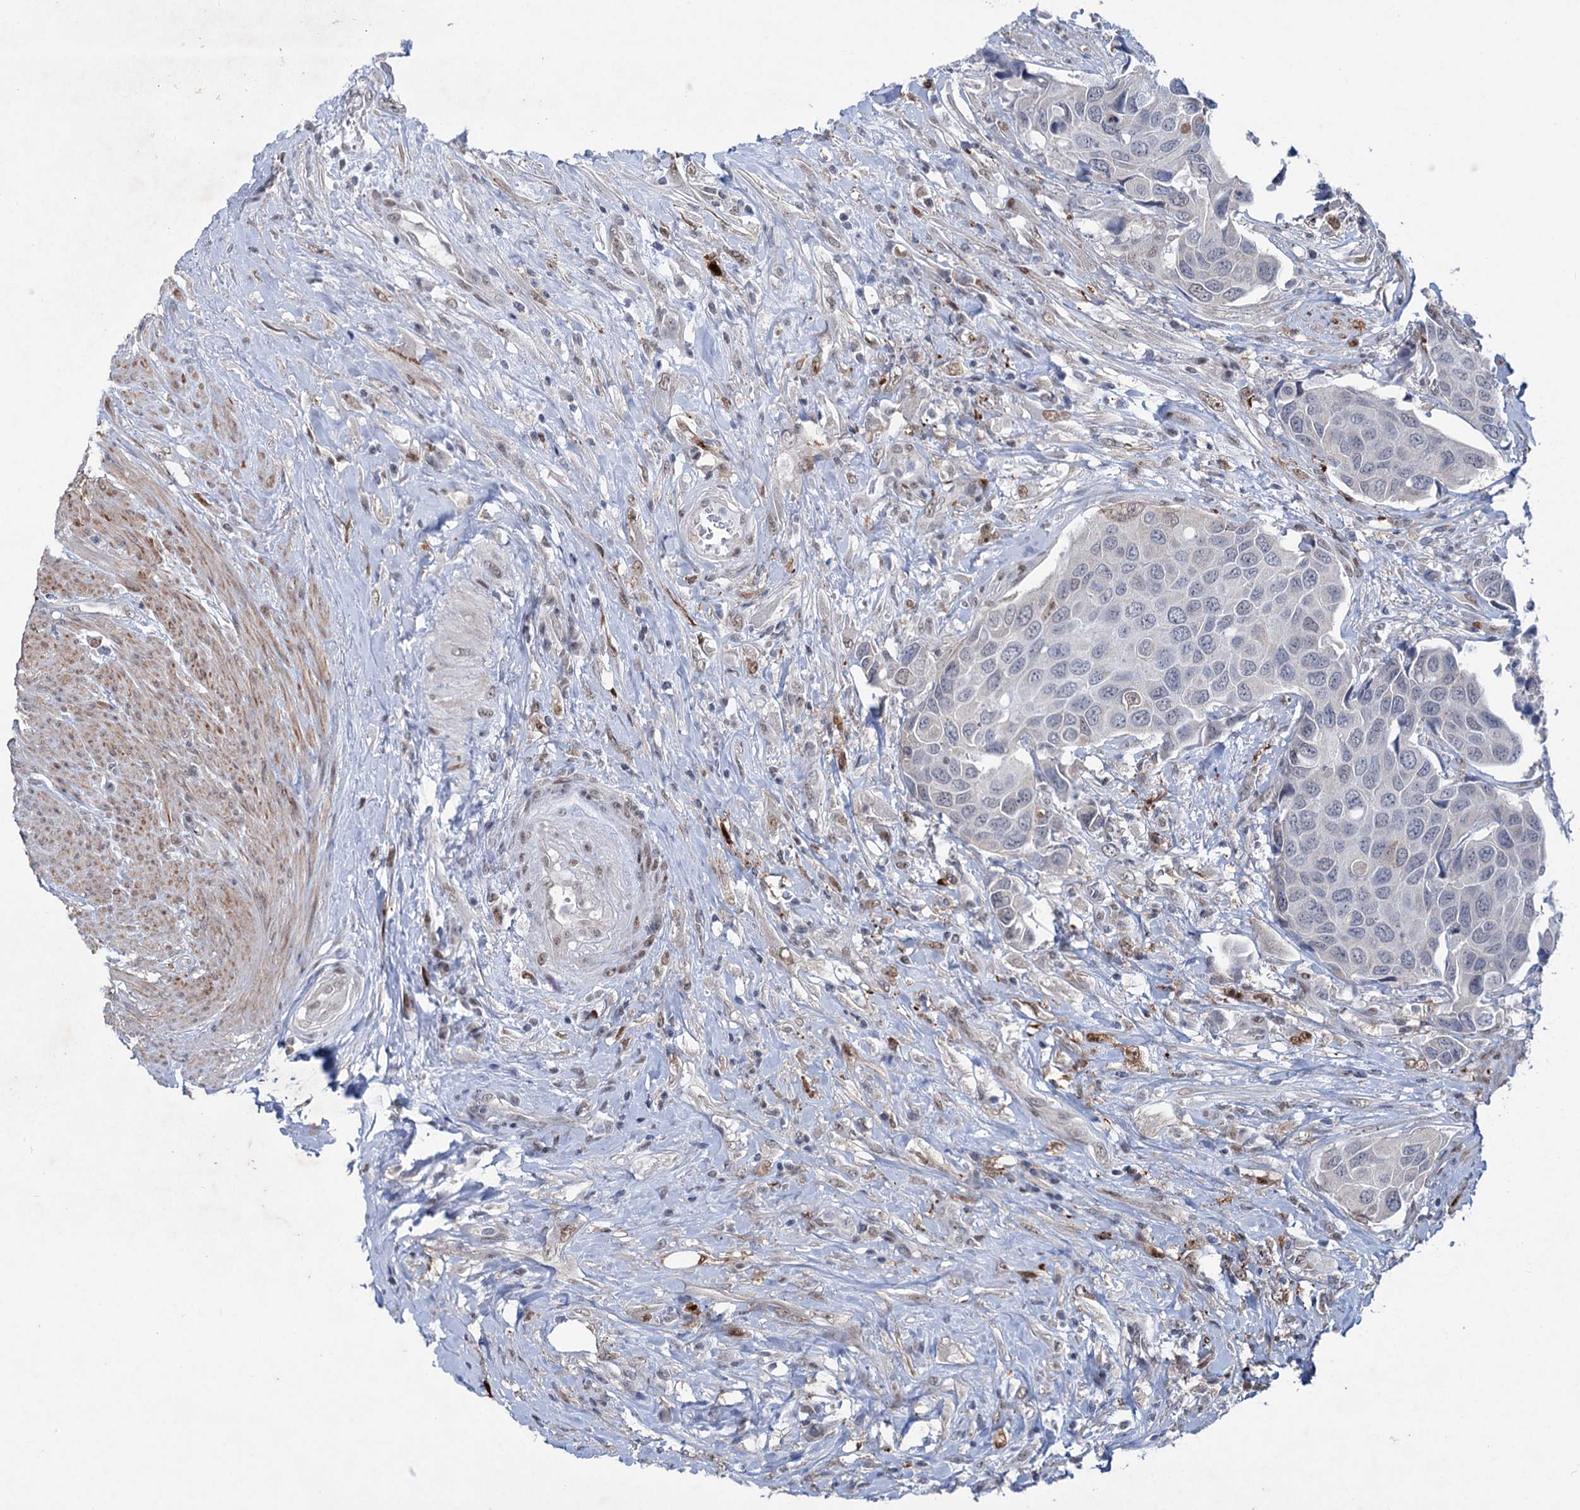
{"staining": {"intensity": "negative", "quantity": "none", "location": "none"}, "tissue": "urothelial cancer", "cell_type": "Tumor cells", "image_type": "cancer", "snomed": [{"axis": "morphology", "description": "Urothelial carcinoma, High grade"}, {"axis": "topography", "description": "Urinary bladder"}], "caption": "There is no significant expression in tumor cells of urothelial cancer. The staining is performed using DAB (3,3'-diaminobenzidine) brown chromogen with nuclei counter-stained in using hematoxylin.", "gene": "FAM53A", "patient": {"sex": "male", "age": 74}}